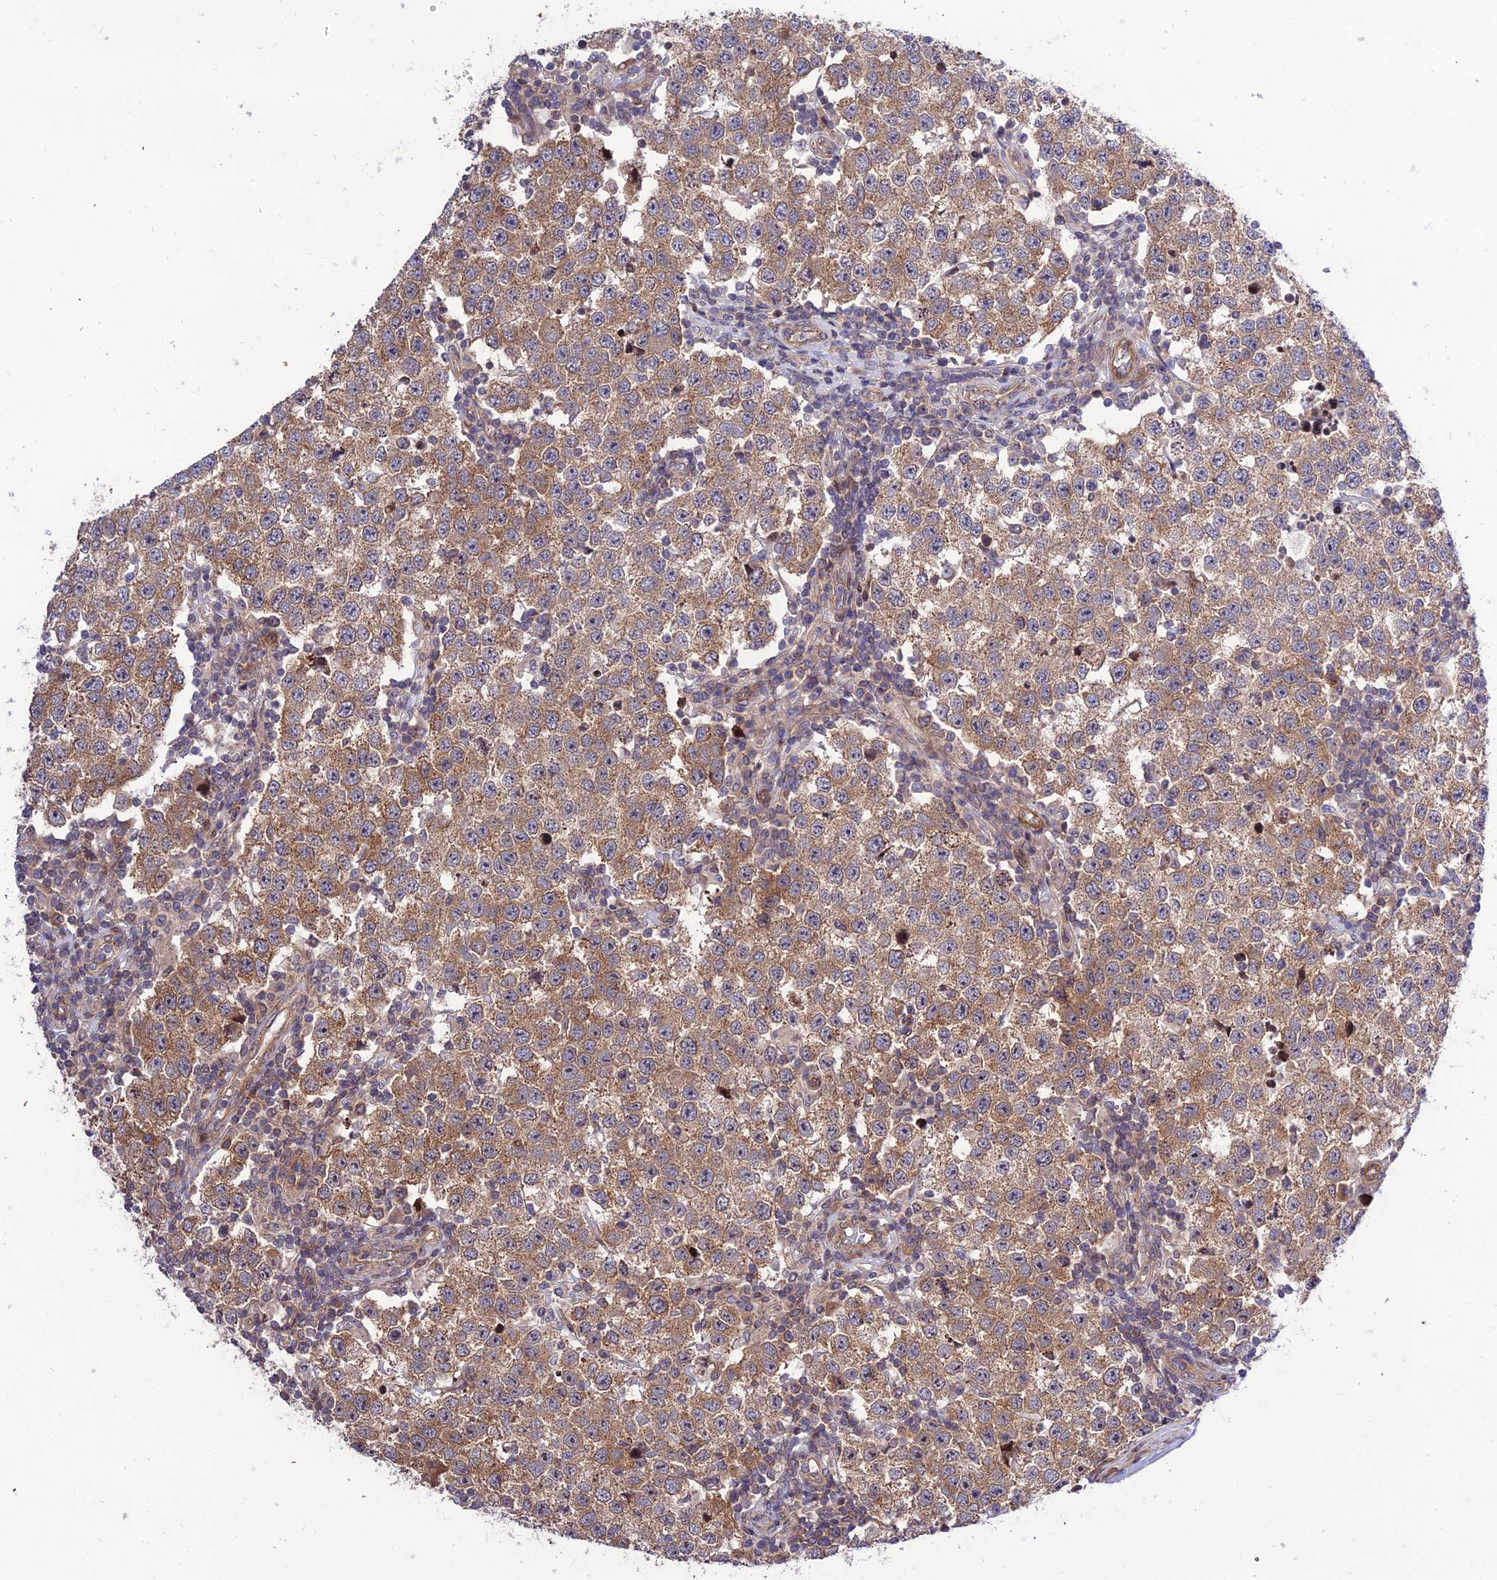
{"staining": {"intensity": "moderate", "quantity": ">75%", "location": "cytoplasmic/membranous"}, "tissue": "testis cancer", "cell_type": "Tumor cells", "image_type": "cancer", "snomed": [{"axis": "morphology", "description": "Seminoma, NOS"}, {"axis": "topography", "description": "Testis"}], "caption": "An IHC micrograph of neoplastic tissue is shown. Protein staining in brown labels moderate cytoplasmic/membranous positivity in testis cancer within tumor cells. The staining was performed using DAB to visualize the protein expression in brown, while the nuclei were stained in blue with hematoxylin (Magnification: 20x).", "gene": "SMG6", "patient": {"sex": "male", "age": 34}}